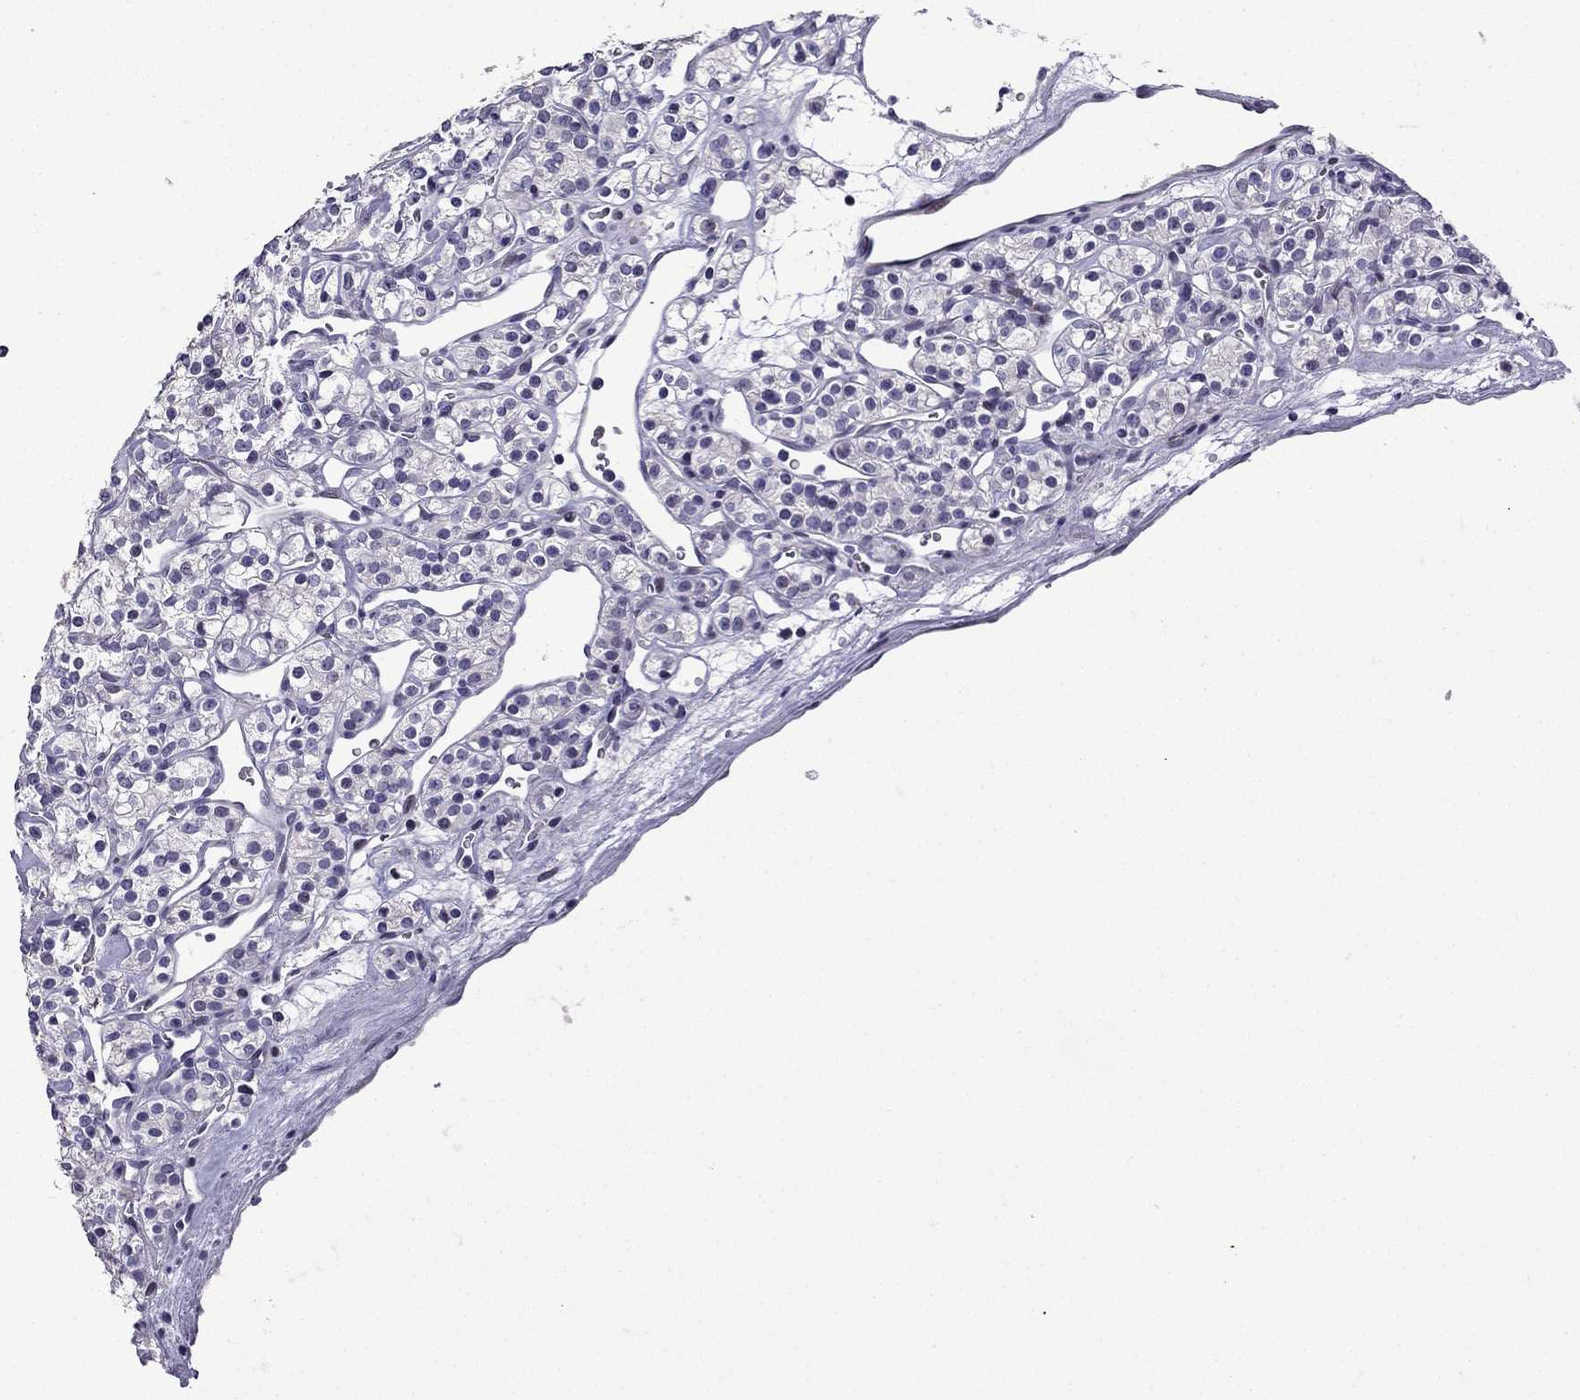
{"staining": {"intensity": "negative", "quantity": "none", "location": "none"}, "tissue": "renal cancer", "cell_type": "Tumor cells", "image_type": "cancer", "snomed": [{"axis": "morphology", "description": "Adenocarcinoma, NOS"}, {"axis": "topography", "description": "Kidney"}], "caption": "An image of renal cancer (adenocarcinoma) stained for a protein displays no brown staining in tumor cells.", "gene": "TTN", "patient": {"sex": "male", "age": 77}}